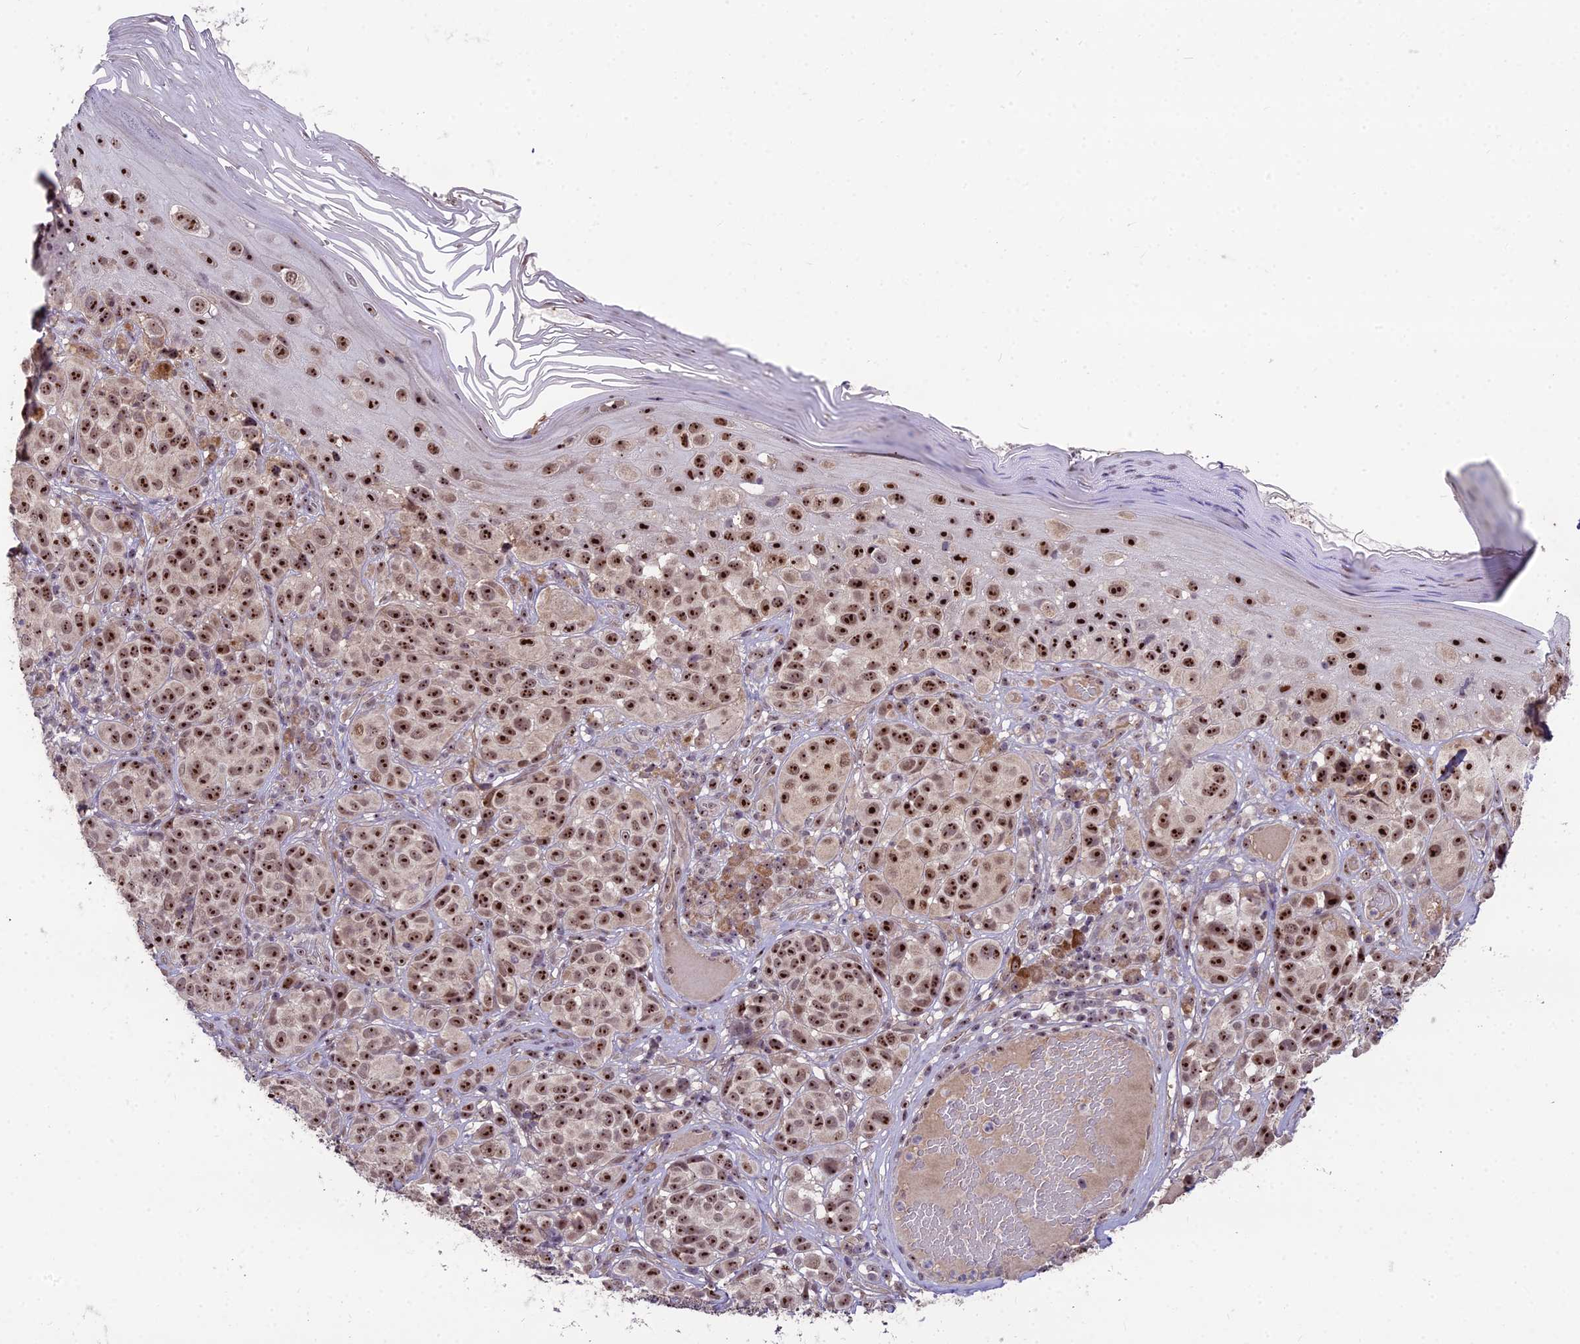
{"staining": {"intensity": "strong", "quantity": ">75%", "location": "nuclear"}, "tissue": "melanoma", "cell_type": "Tumor cells", "image_type": "cancer", "snomed": [{"axis": "morphology", "description": "Malignant melanoma, NOS"}, {"axis": "topography", "description": "Skin"}], "caption": "Tumor cells display high levels of strong nuclear positivity in approximately >75% of cells in melanoma. (Stains: DAB (3,3'-diaminobenzidine) in brown, nuclei in blue, Microscopy: brightfield microscopy at high magnification).", "gene": "ZNF333", "patient": {"sex": "male", "age": 38}}